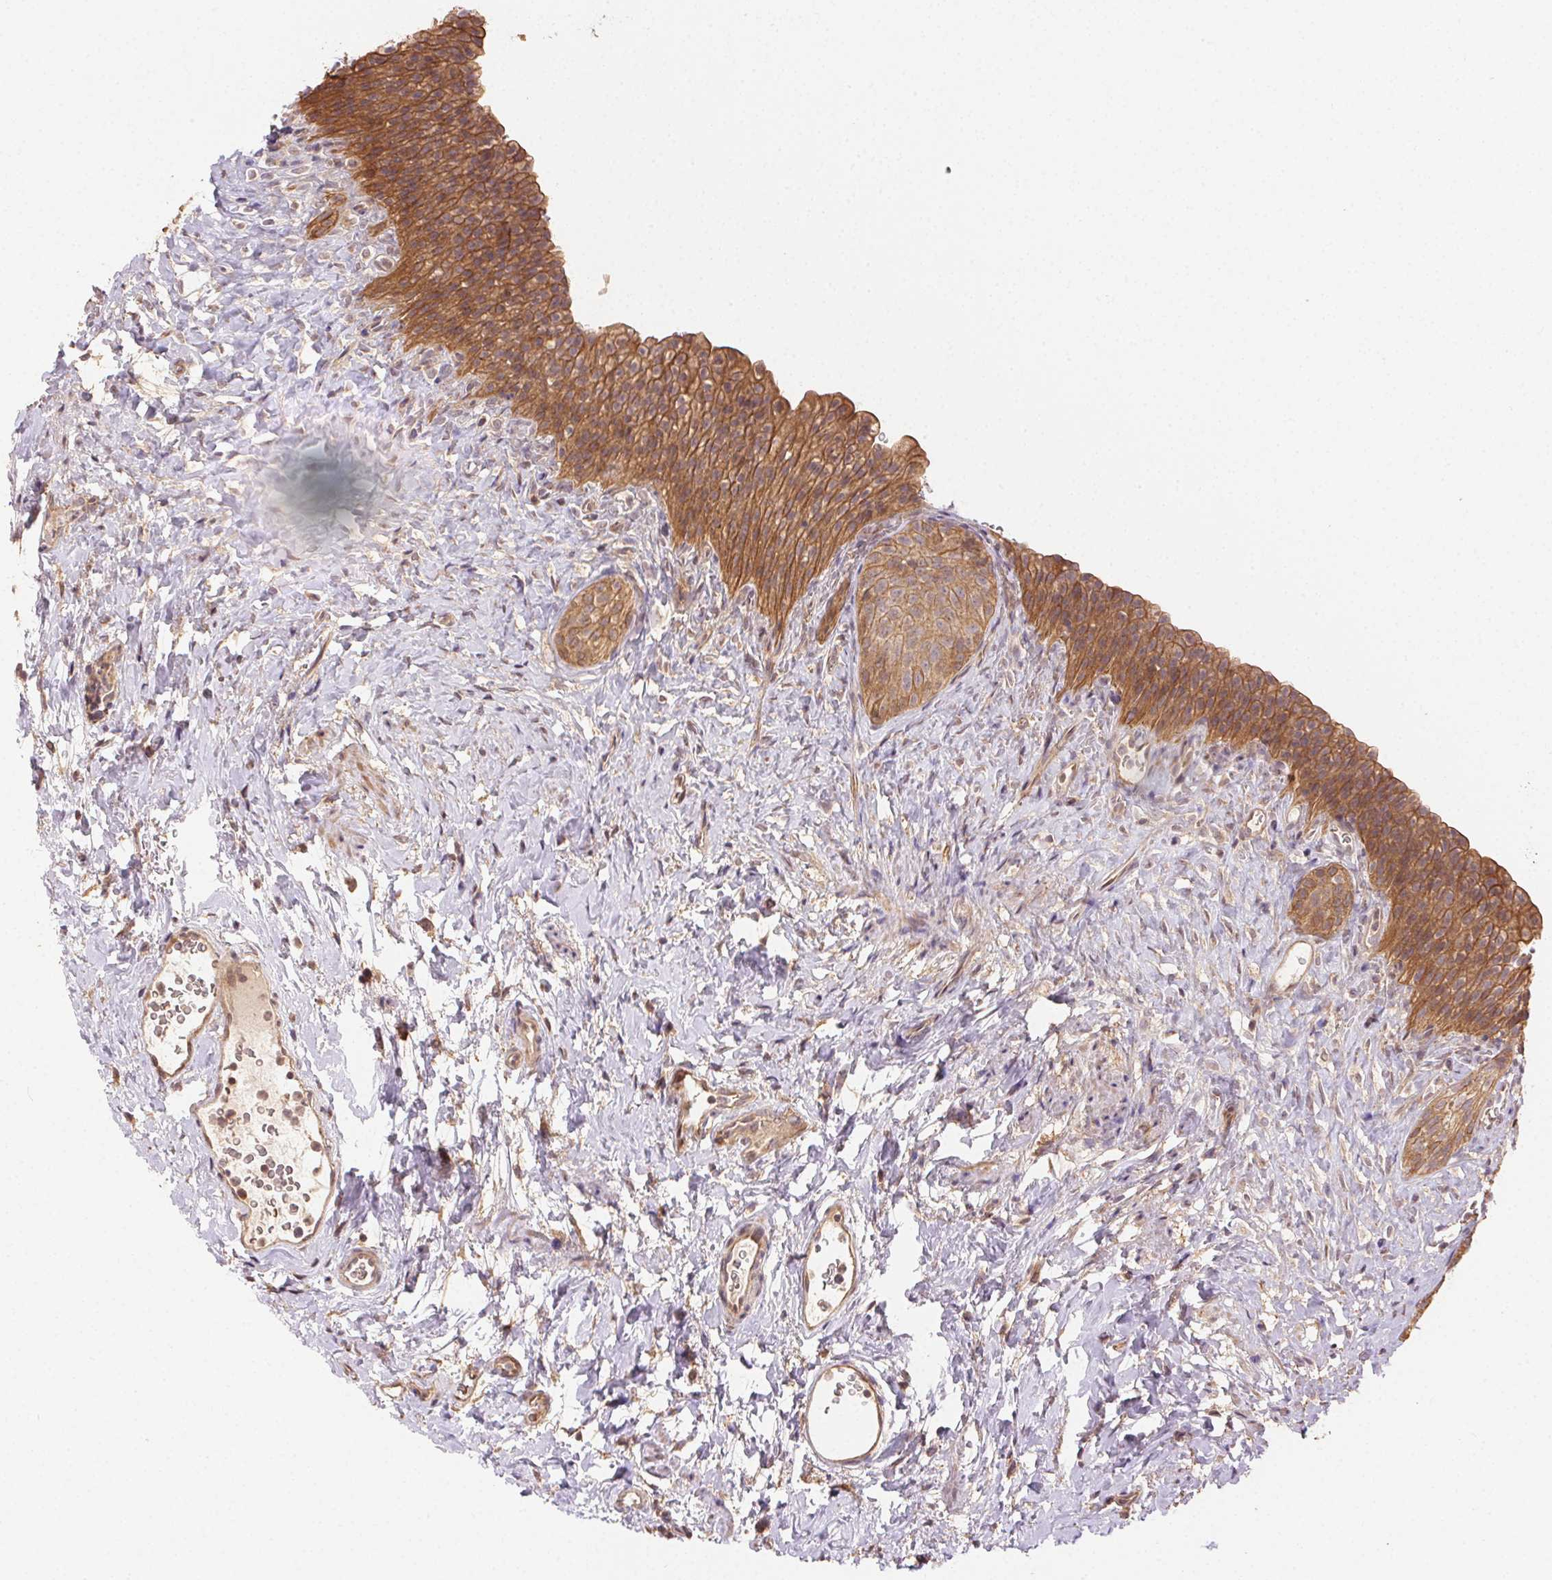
{"staining": {"intensity": "strong", "quantity": ">75%", "location": "cytoplasmic/membranous"}, "tissue": "urinary bladder", "cell_type": "Urothelial cells", "image_type": "normal", "snomed": [{"axis": "morphology", "description": "Normal tissue, NOS"}, {"axis": "topography", "description": "Urinary bladder"}, {"axis": "topography", "description": "Prostate"}], "caption": "Urothelial cells reveal strong cytoplasmic/membranous staining in about >75% of cells in normal urinary bladder. (DAB (3,3'-diaminobenzidine) IHC with brightfield microscopy, high magnification).", "gene": "KLHL15", "patient": {"sex": "male", "age": 76}}